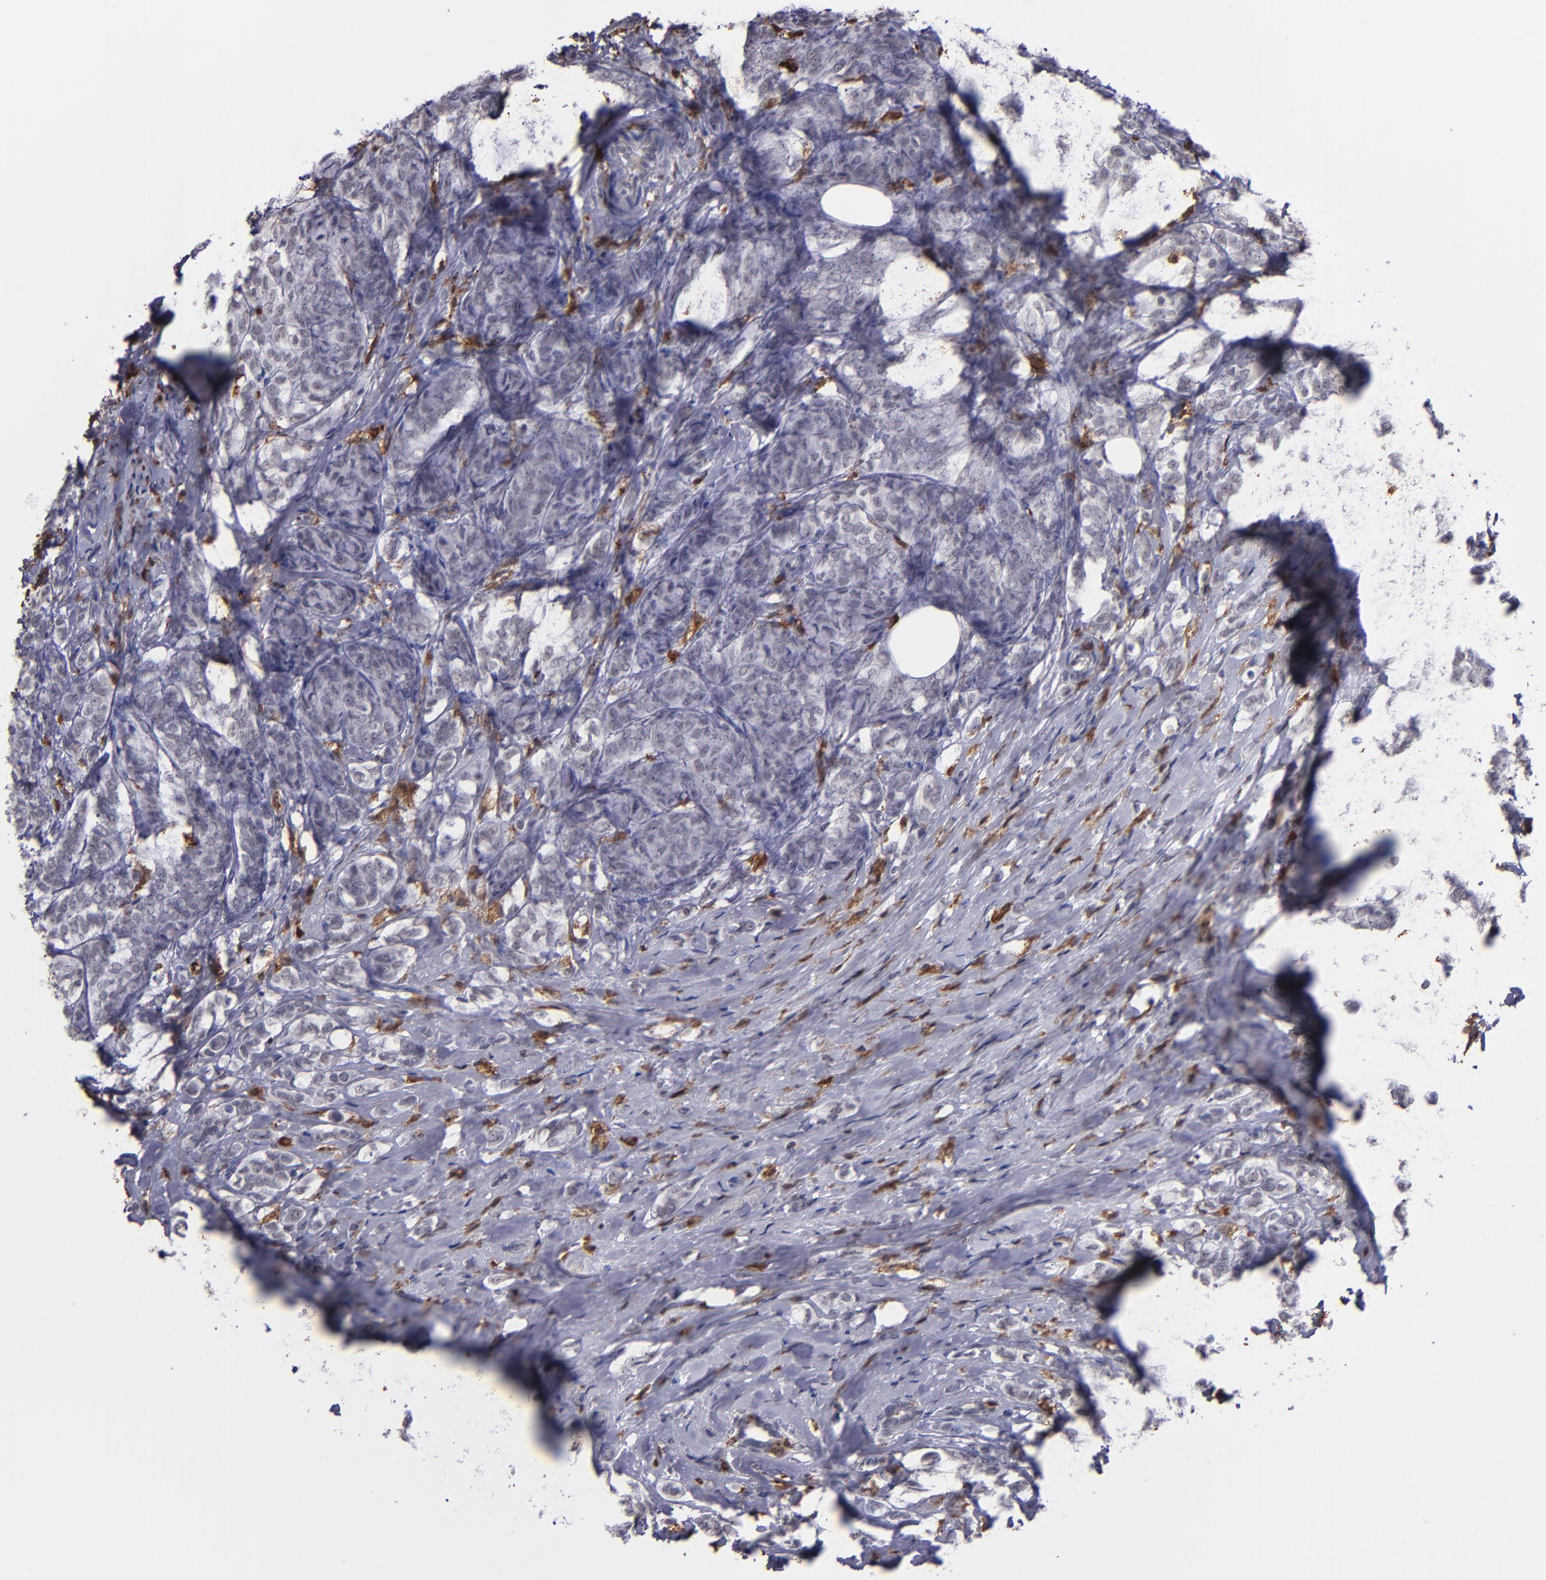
{"staining": {"intensity": "negative", "quantity": "none", "location": "none"}, "tissue": "breast cancer", "cell_type": "Tumor cells", "image_type": "cancer", "snomed": [{"axis": "morphology", "description": "Lobular carcinoma"}, {"axis": "topography", "description": "Breast"}], "caption": "This is an immunohistochemistry (IHC) photomicrograph of breast cancer. There is no positivity in tumor cells.", "gene": "NCF2", "patient": {"sex": "female", "age": 60}}